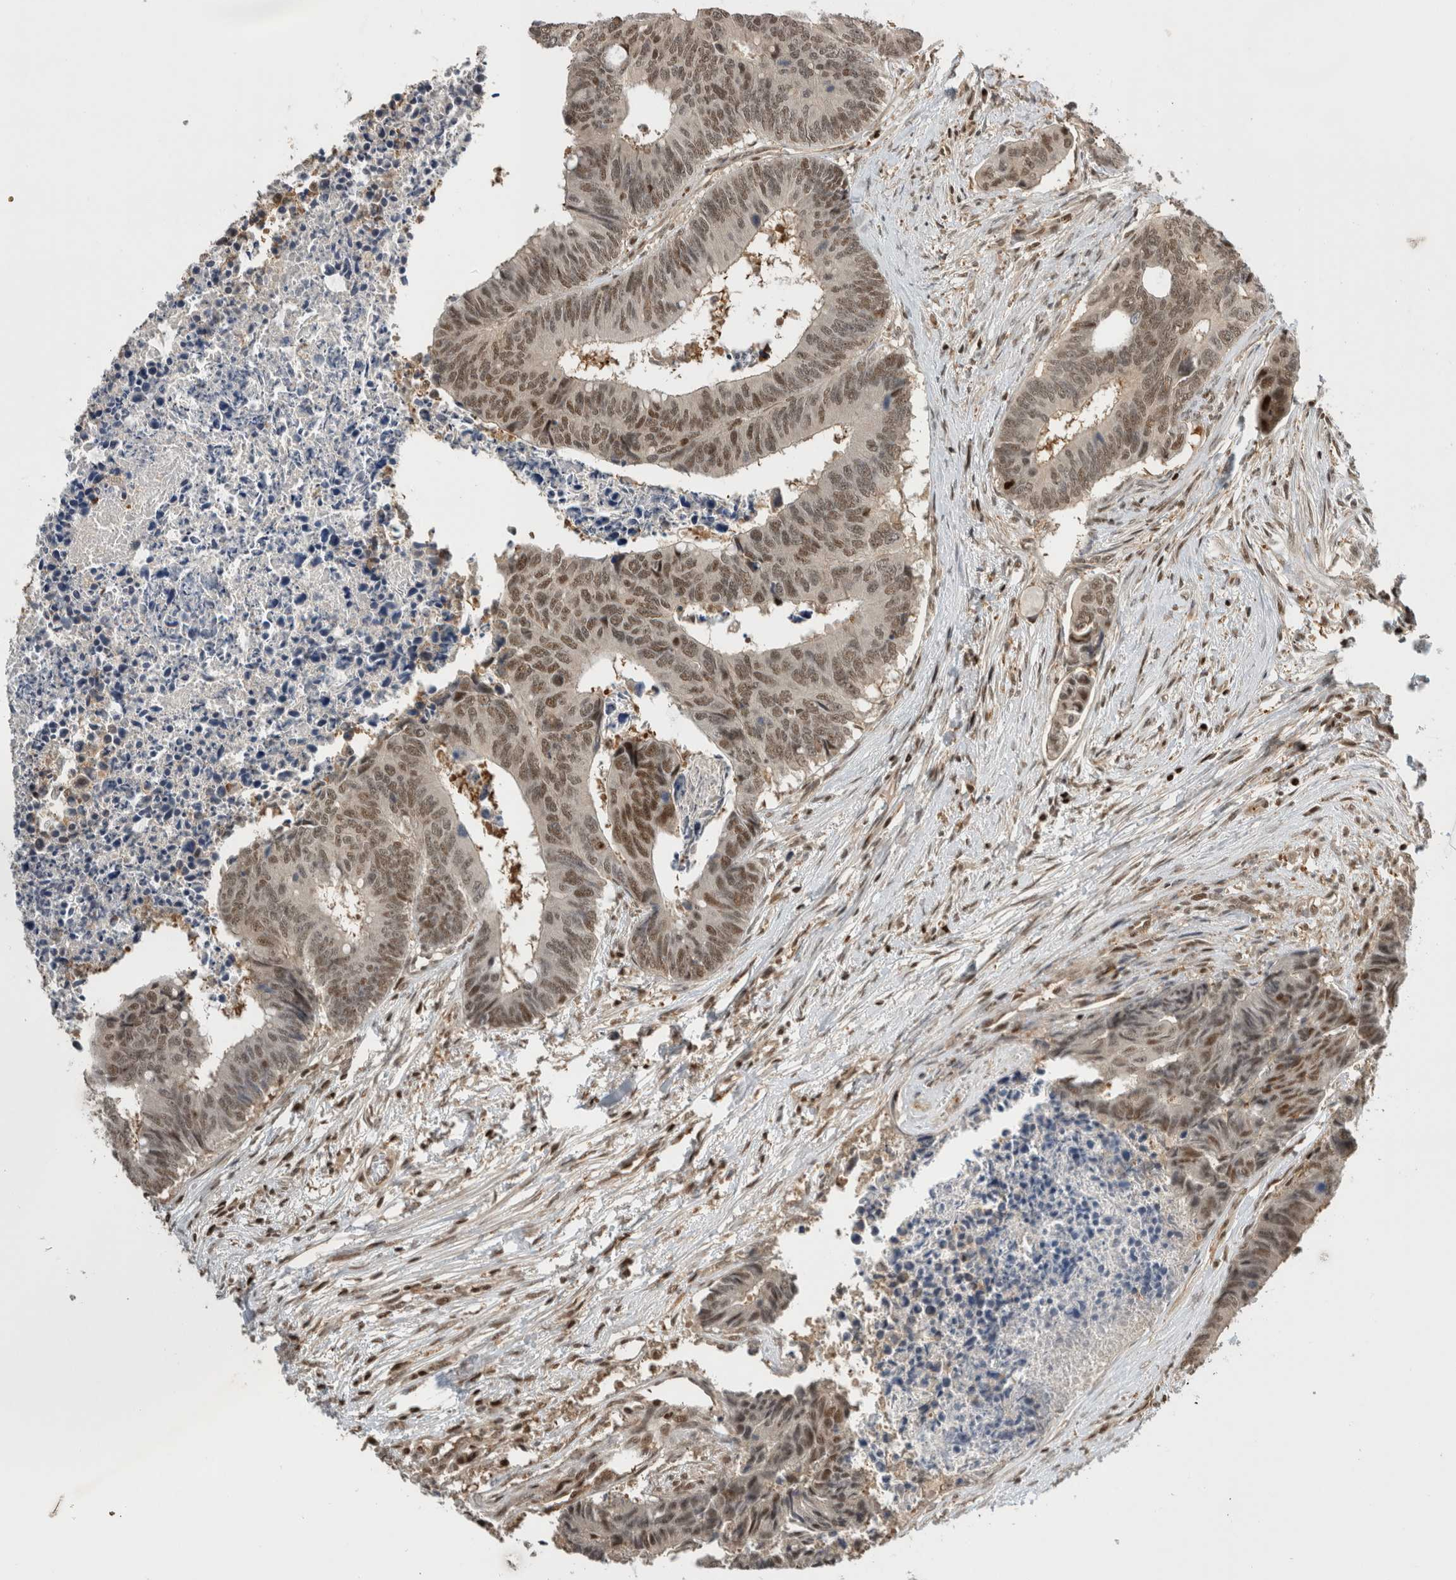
{"staining": {"intensity": "moderate", "quantity": ">75%", "location": "nuclear"}, "tissue": "colorectal cancer", "cell_type": "Tumor cells", "image_type": "cancer", "snomed": [{"axis": "morphology", "description": "Adenocarcinoma, NOS"}, {"axis": "topography", "description": "Rectum"}], "caption": "Brown immunohistochemical staining in human adenocarcinoma (colorectal) displays moderate nuclear positivity in approximately >75% of tumor cells. (Brightfield microscopy of DAB IHC at high magnification).", "gene": "SNRNP40", "patient": {"sex": "male", "age": 84}}